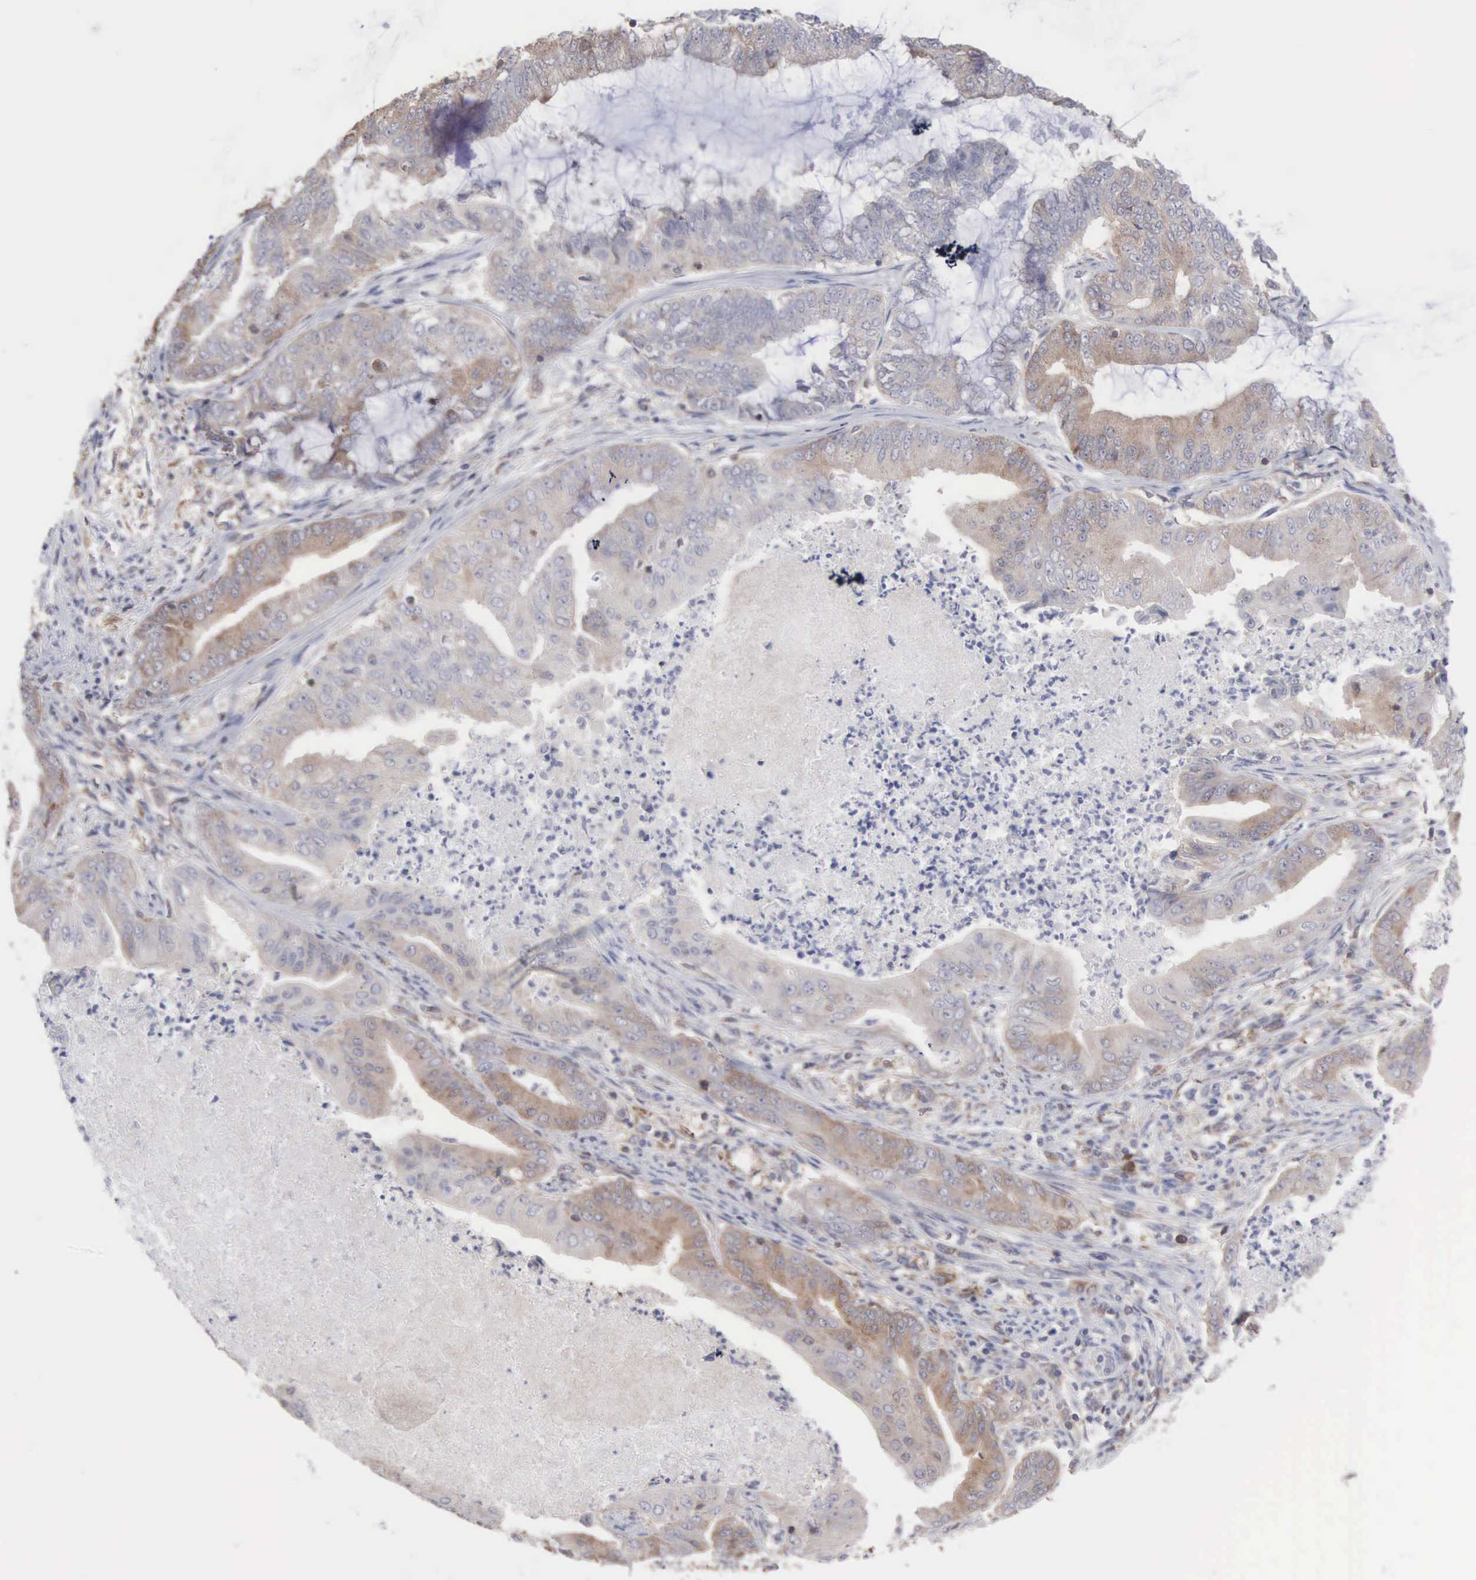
{"staining": {"intensity": "weak", "quantity": ">75%", "location": "cytoplasmic/membranous"}, "tissue": "endometrial cancer", "cell_type": "Tumor cells", "image_type": "cancer", "snomed": [{"axis": "morphology", "description": "Adenocarcinoma, NOS"}, {"axis": "topography", "description": "Endometrium"}], "caption": "Tumor cells exhibit weak cytoplasmic/membranous positivity in approximately >75% of cells in adenocarcinoma (endometrial).", "gene": "MTHFD1", "patient": {"sex": "female", "age": 63}}